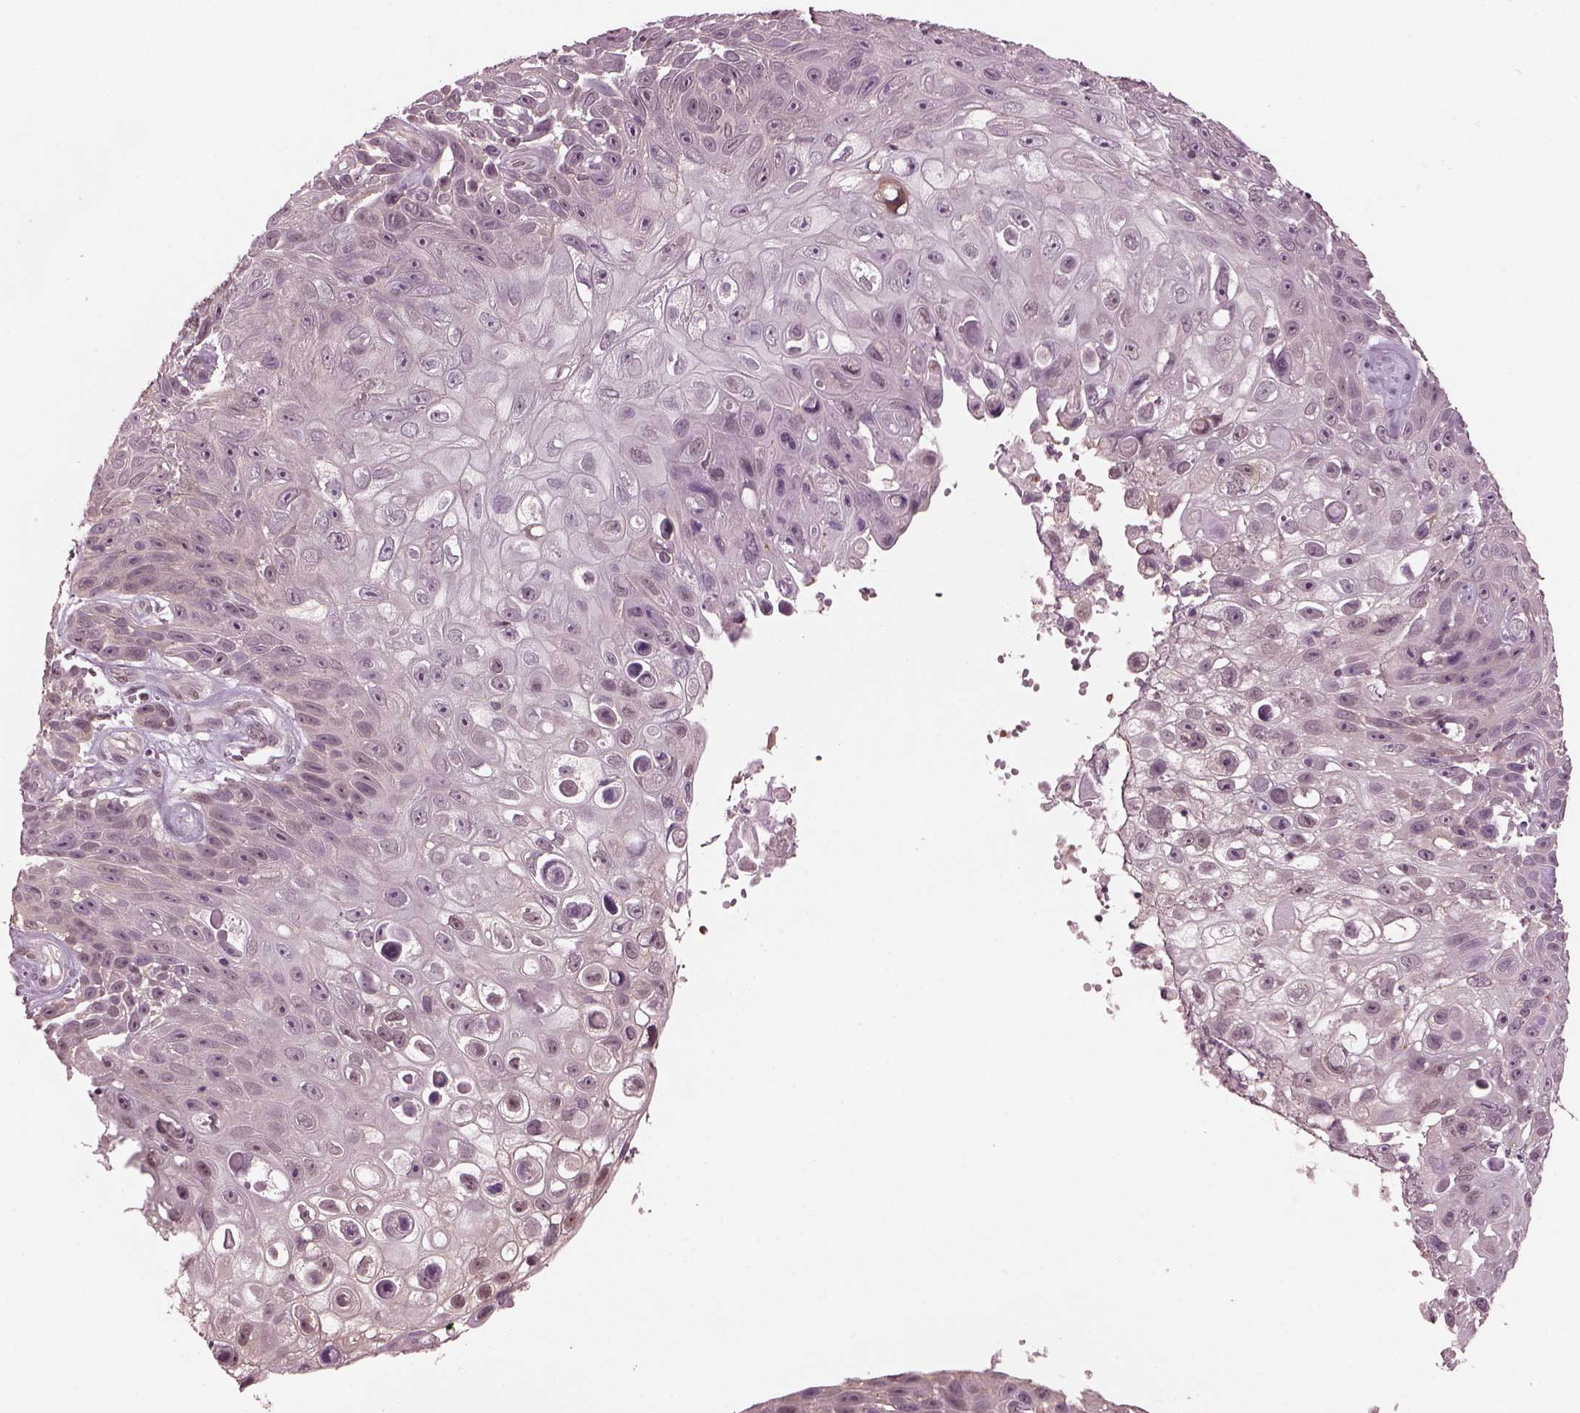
{"staining": {"intensity": "negative", "quantity": "none", "location": "none"}, "tissue": "skin cancer", "cell_type": "Tumor cells", "image_type": "cancer", "snomed": [{"axis": "morphology", "description": "Squamous cell carcinoma, NOS"}, {"axis": "topography", "description": "Skin"}], "caption": "An immunohistochemistry (IHC) micrograph of skin cancer (squamous cell carcinoma) is shown. There is no staining in tumor cells of skin cancer (squamous cell carcinoma). The staining was performed using DAB to visualize the protein expression in brown, while the nuclei were stained in blue with hematoxylin (Magnification: 20x).", "gene": "SRI", "patient": {"sex": "male", "age": 82}}